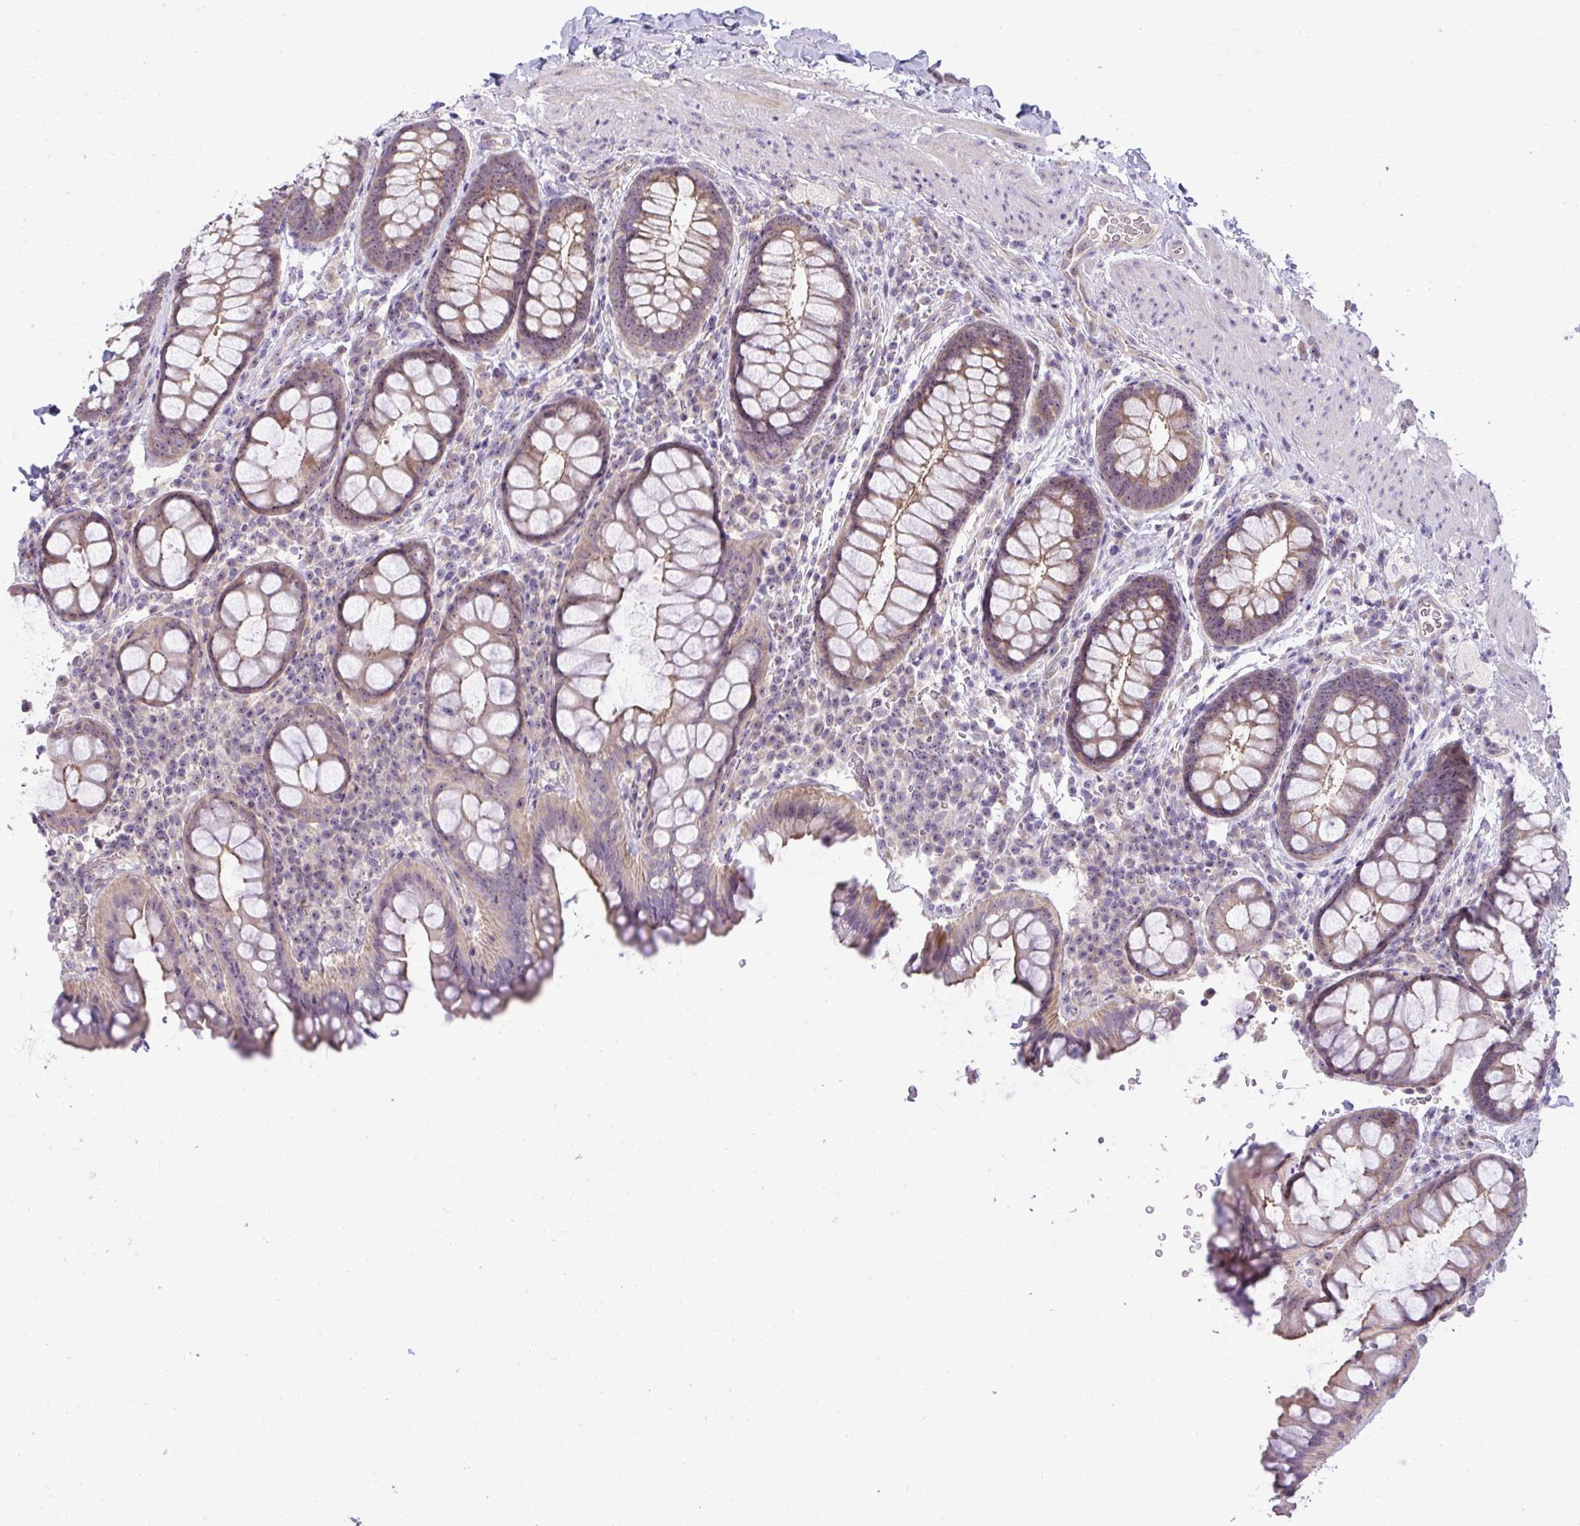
{"staining": {"intensity": "moderate", "quantity": "25%-75%", "location": "cytoplasmic/membranous,nuclear"}, "tissue": "rectum", "cell_type": "Glandular cells", "image_type": "normal", "snomed": [{"axis": "morphology", "description": "Normal tissue, NOS"}, {"axis": "topography", "description": "Rectum"}, {"axis": "topography", "description": "Peripheral nerve tissue"}], "caption": "Immunohistochemical staining of benign human rectum shows moderate cytoplasmic/membranous,nuclear protein positivity in approximately 25%-75% of glandular cells. (Brightfield microscopy of DAB IHC at high magnification).", "gene": "NT5C1A", "patient": {"sex": "female", "age": 69}}